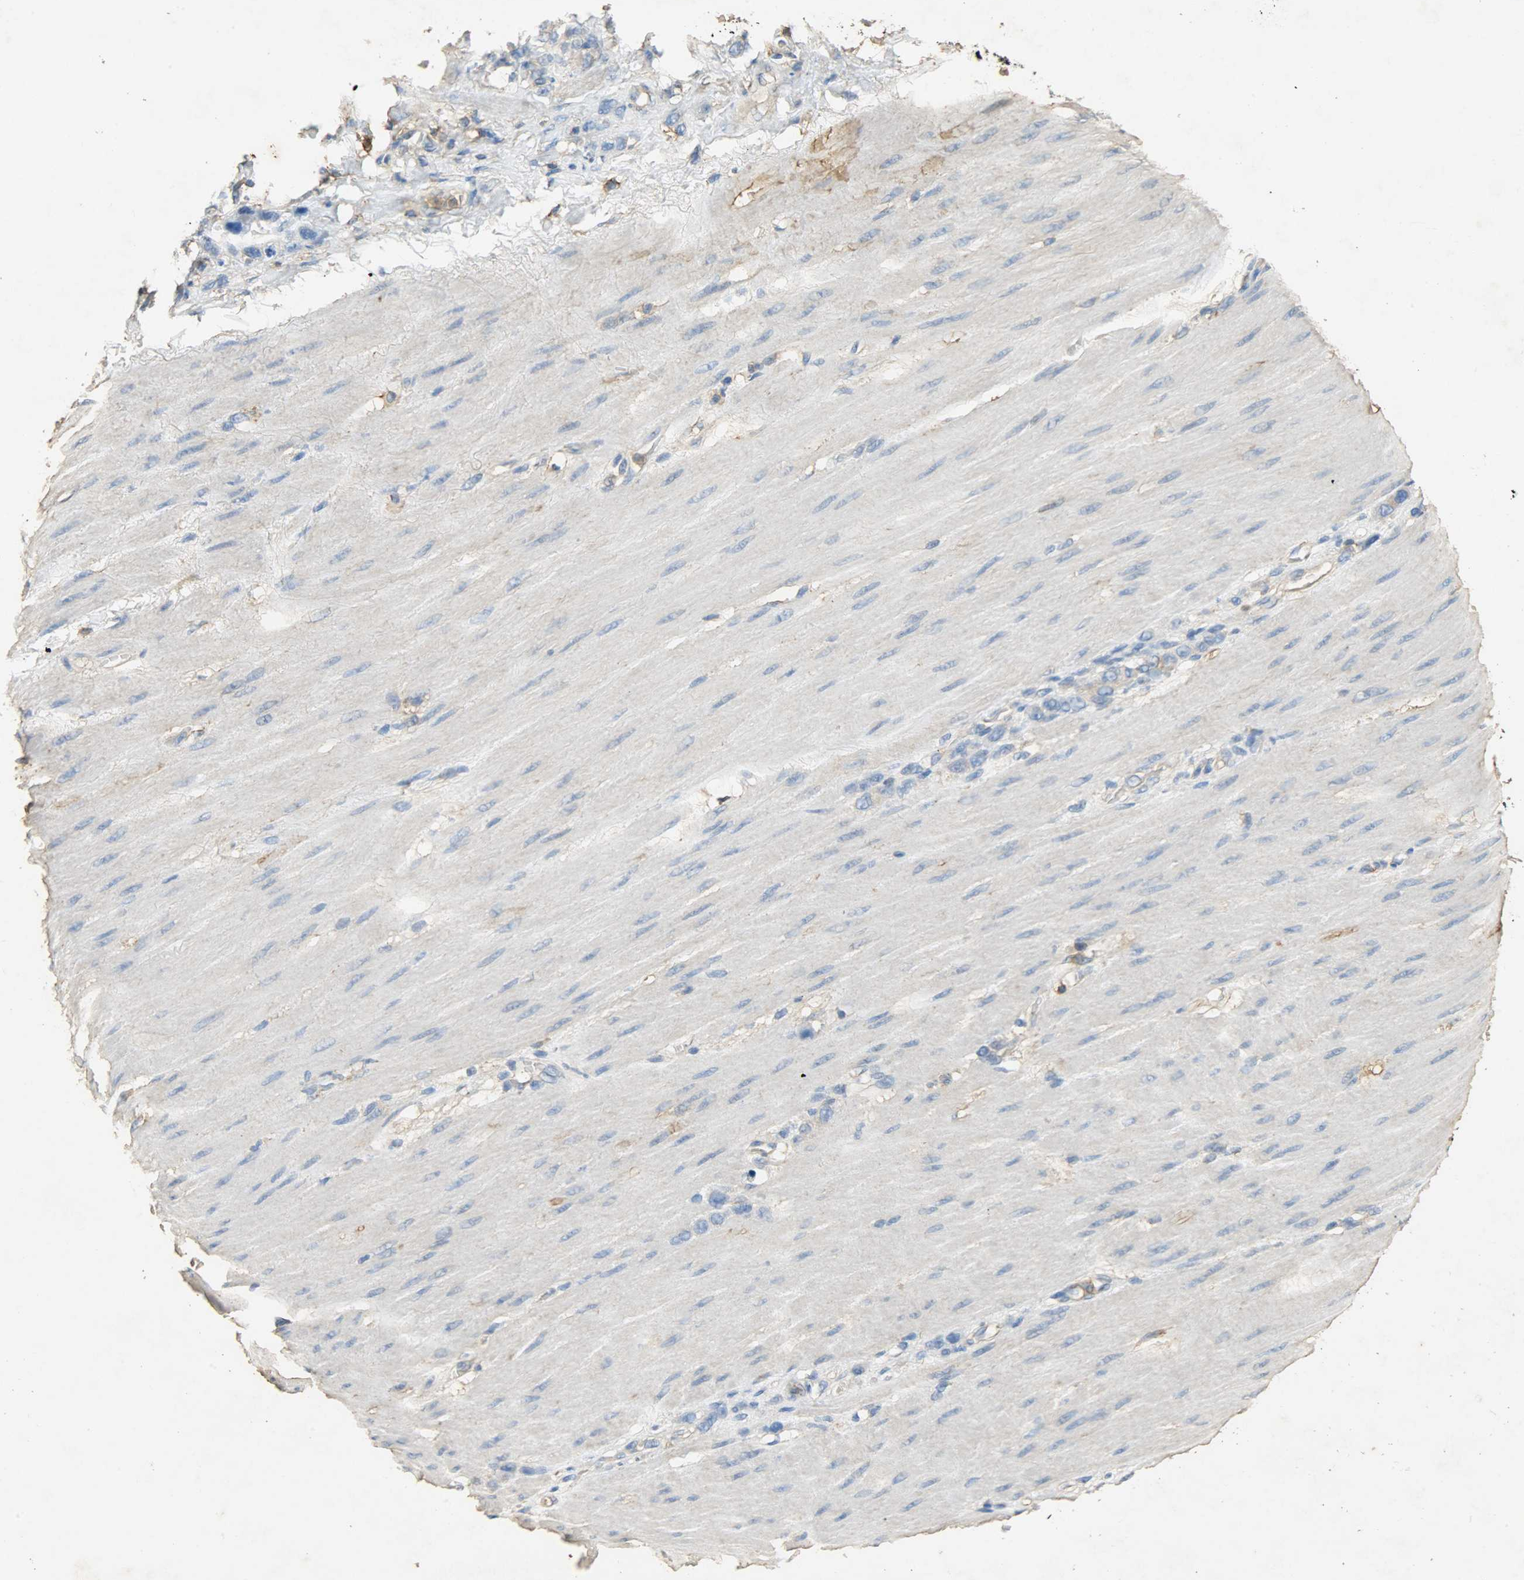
{"staining": {"intensity": "negative", "quantity": "none", "location": "none"}, "tissue": "stomach cancer", "cell_type": "Tumor cells", "image_type": "cancer", "snomed": [{"axis": "morphology", "description": "Adenocarcinoma, NOS"}, {"axis": "topography", "description": "Stomach"}], "caption": "Immunohistochemical staining of human adenocarcinoma (stomach) exhibits no significant expression in tumor cells.", "gene": "ANXA6", "patient": {"sex": "male", "age": 82}}